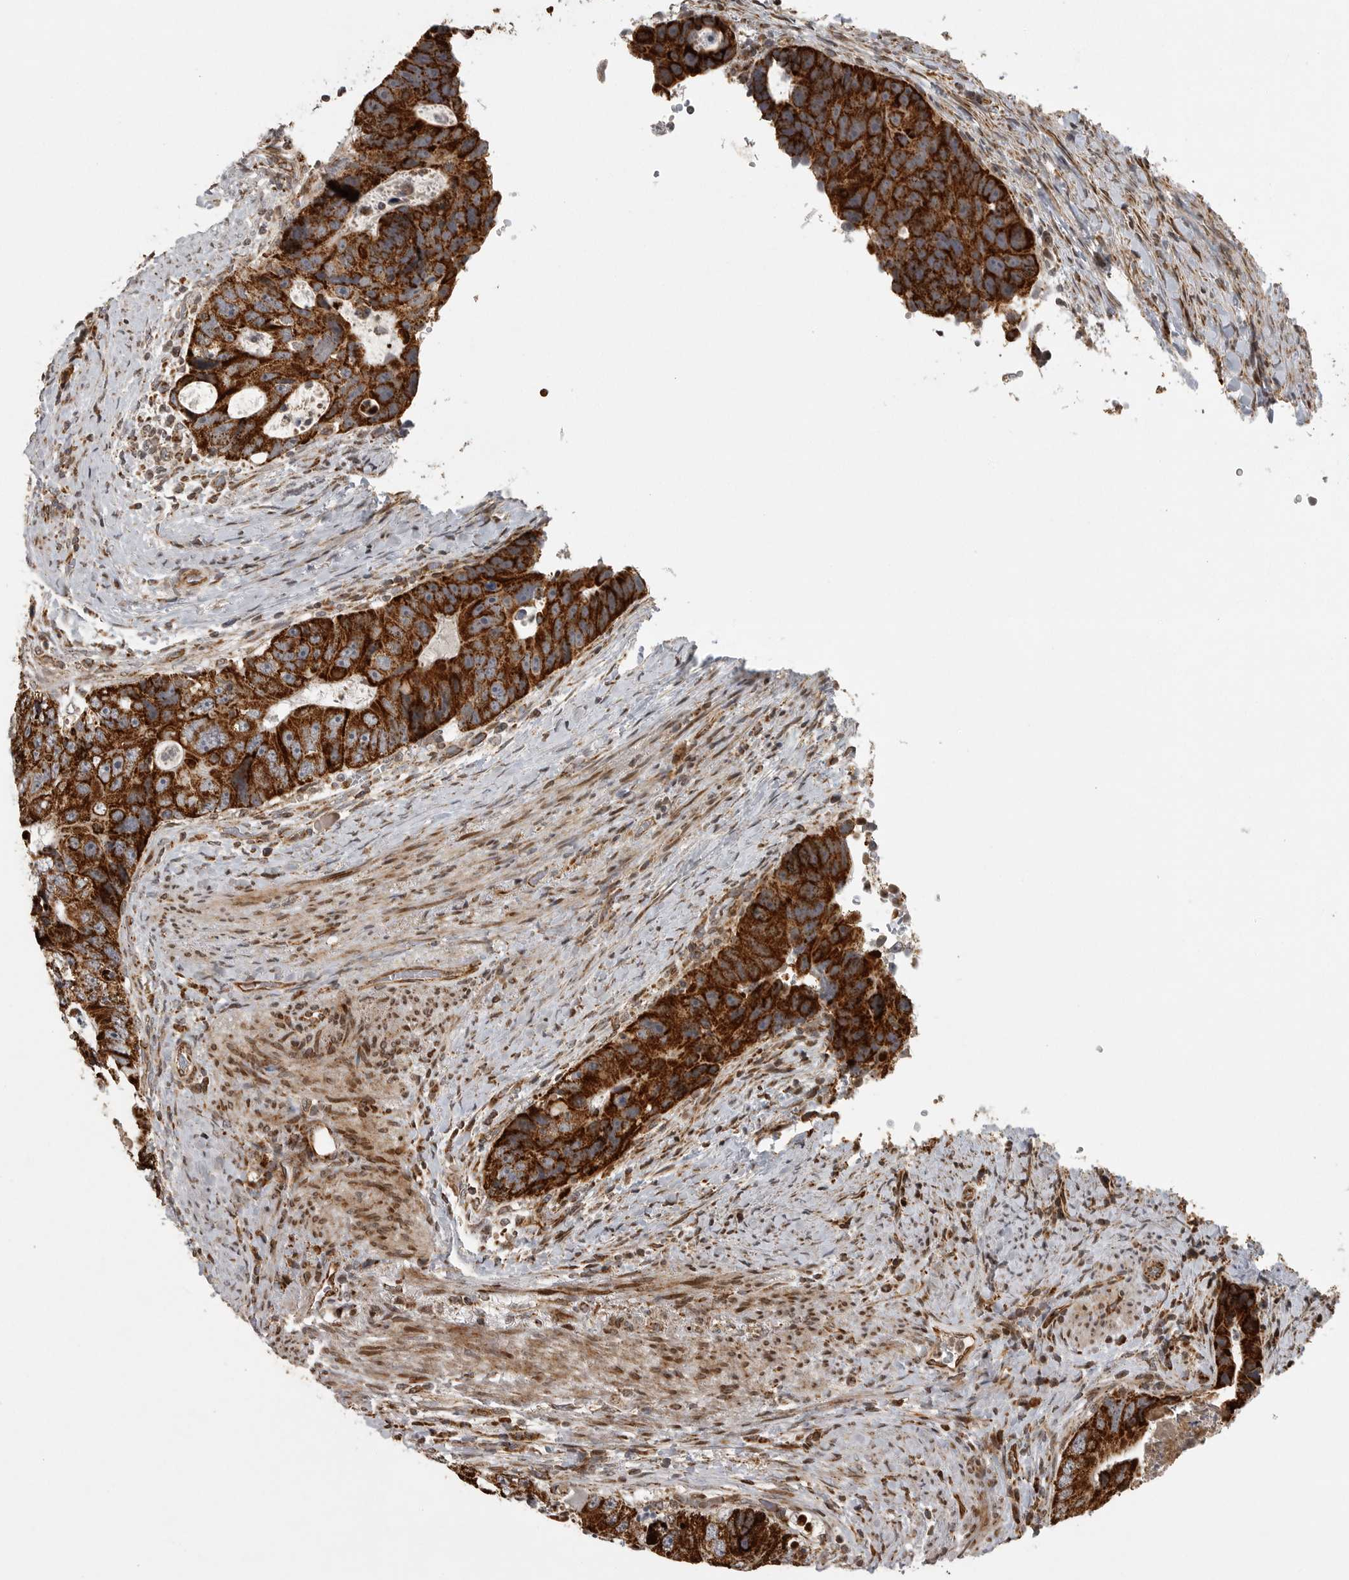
{"staining": {"intensity": "strong", "quantity": ">75%", "location": "cytoplasmic/membranous"}, "tissue": "colorectal cancer", "cell_type": "Tumor cells", "image_type": "cancer", "snomed": [{"axis": "morphology", "description": "Adenocarcinoma, NOS"}, {"axis": "topography", "description": "Rectum"}], "caption": "Immunohistochemistry (DAB (3,3'-diaminobenzidine)) staining of colorectal cancer (adenocarcinoma) exhibits strong cytoplasmic/membranous protein expression in about >75% of tumor cells.", "gene": "NARS2", "patient": {"sex": "male", "age": 59}}